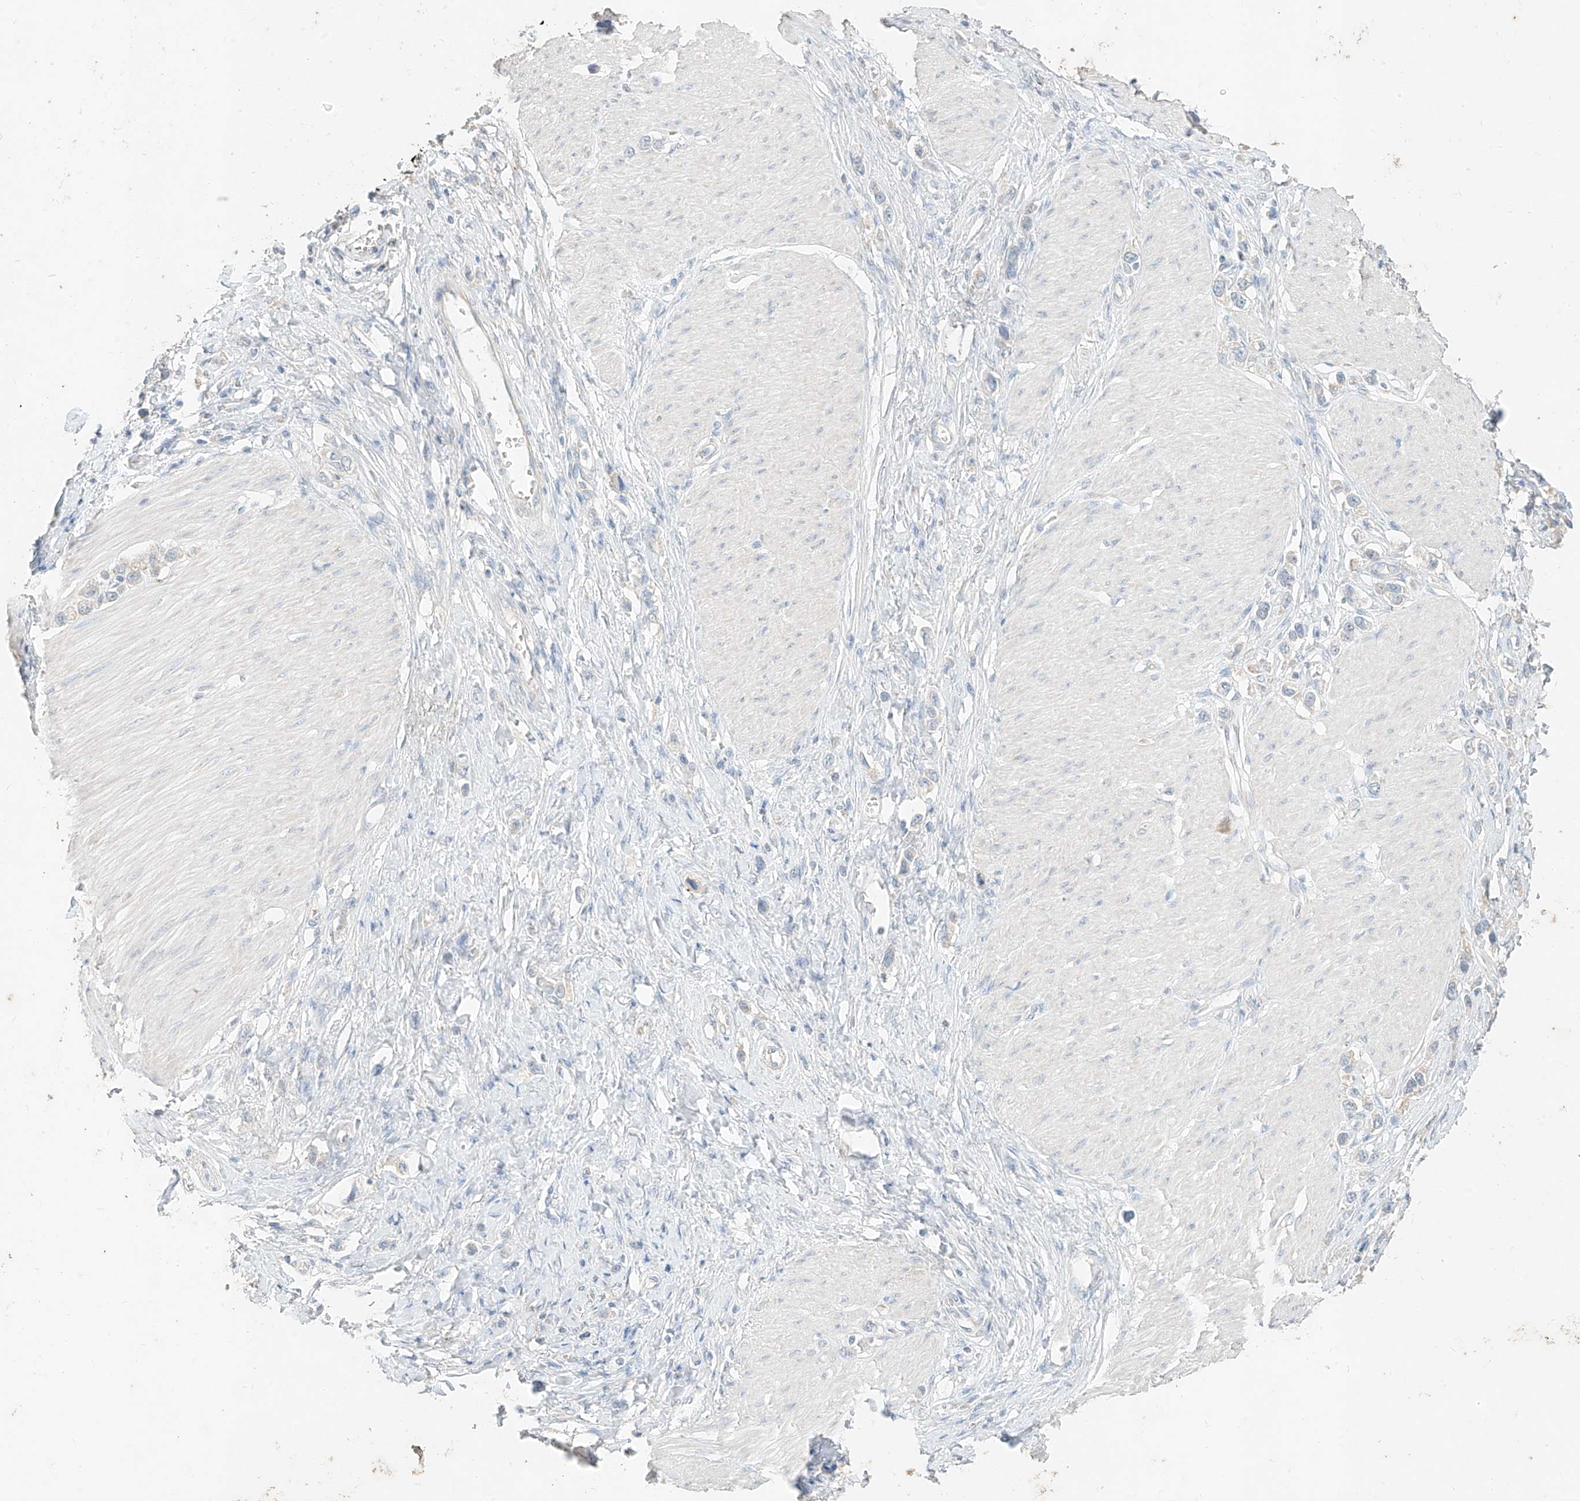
{"staining": {"intensity": "negative", "quantity": "none", "location": "none"}, "tissue": "stomach cancer", "cell_type": "Tumor cells", "image_type": "cancer", "snomed": [{"axis": "morphology", "description": "Normal tissue, NOS"}, {"axis": "morphology", "description": "Adenocarcinoma, NOS"}, {"axis": "topography", "description": "Stomach, upper"}, {"axis": "topography", "description": "Stomach"}], "caption": "Immunohistochemistry image of neoplastic tissue: human stomach cancer stained with DAB exhibits no significant protein staining in tumor cells.", "gene": "ZZEF1", "patient": {"sex": "female", "age": 65}}